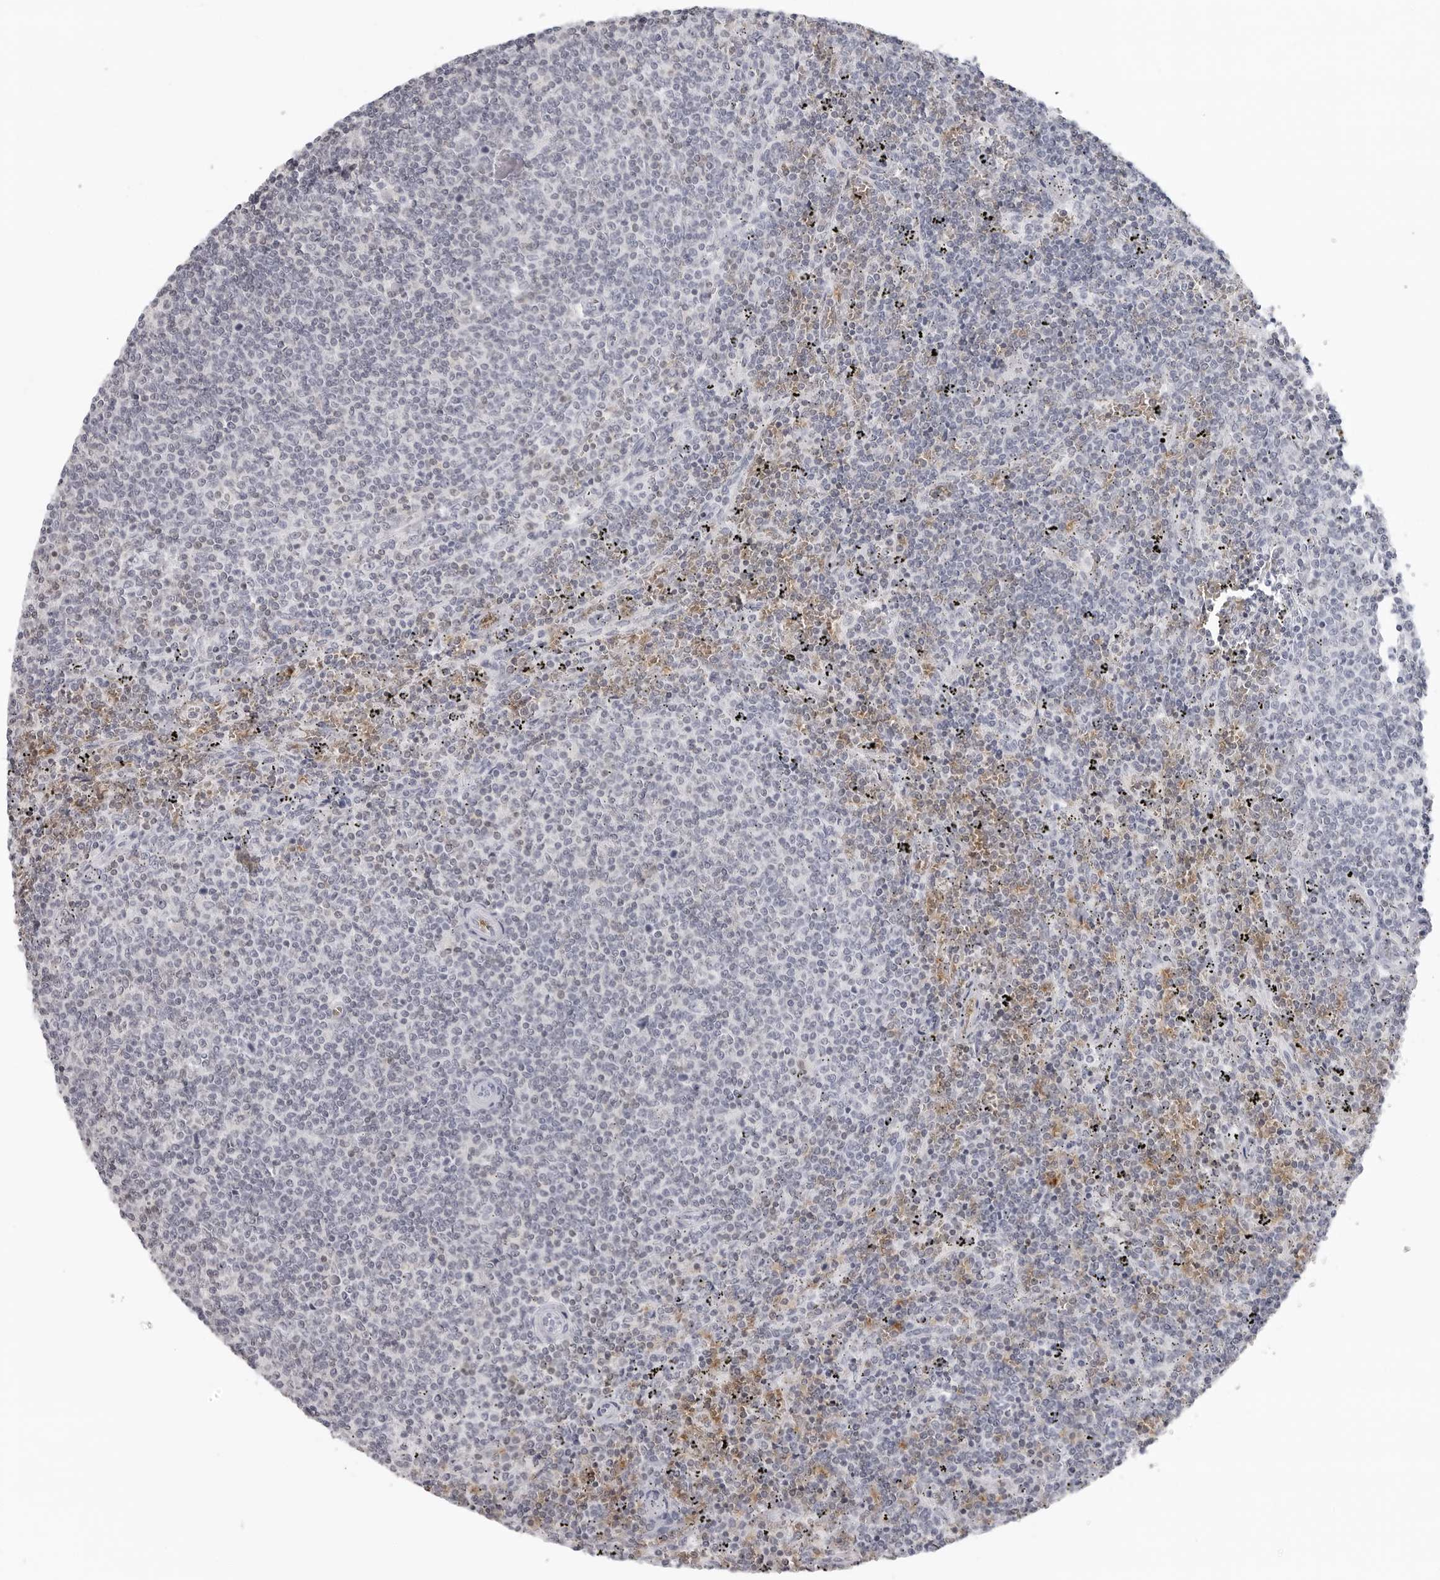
{"staining": {"intensity": "negative", "quantity": "none", "location": "none"}, "tissue": "lymphoma", "cell_type": "Tumor cells", "image_type": "cancer", "snomed": [{"axis": "morphology", "description": "Malignant lymphoma, non-Hodgkin's type, Low grade"}, {"axis": "topography", "description": "Spleen"}], "caption": "A histopathology image of human malignant lymphoma, non-Hodgkin's type (low-grade) is negative for staining in tumor cells.", "gene": "EPB41", "patient": {"sex": "female", "age": 50}}